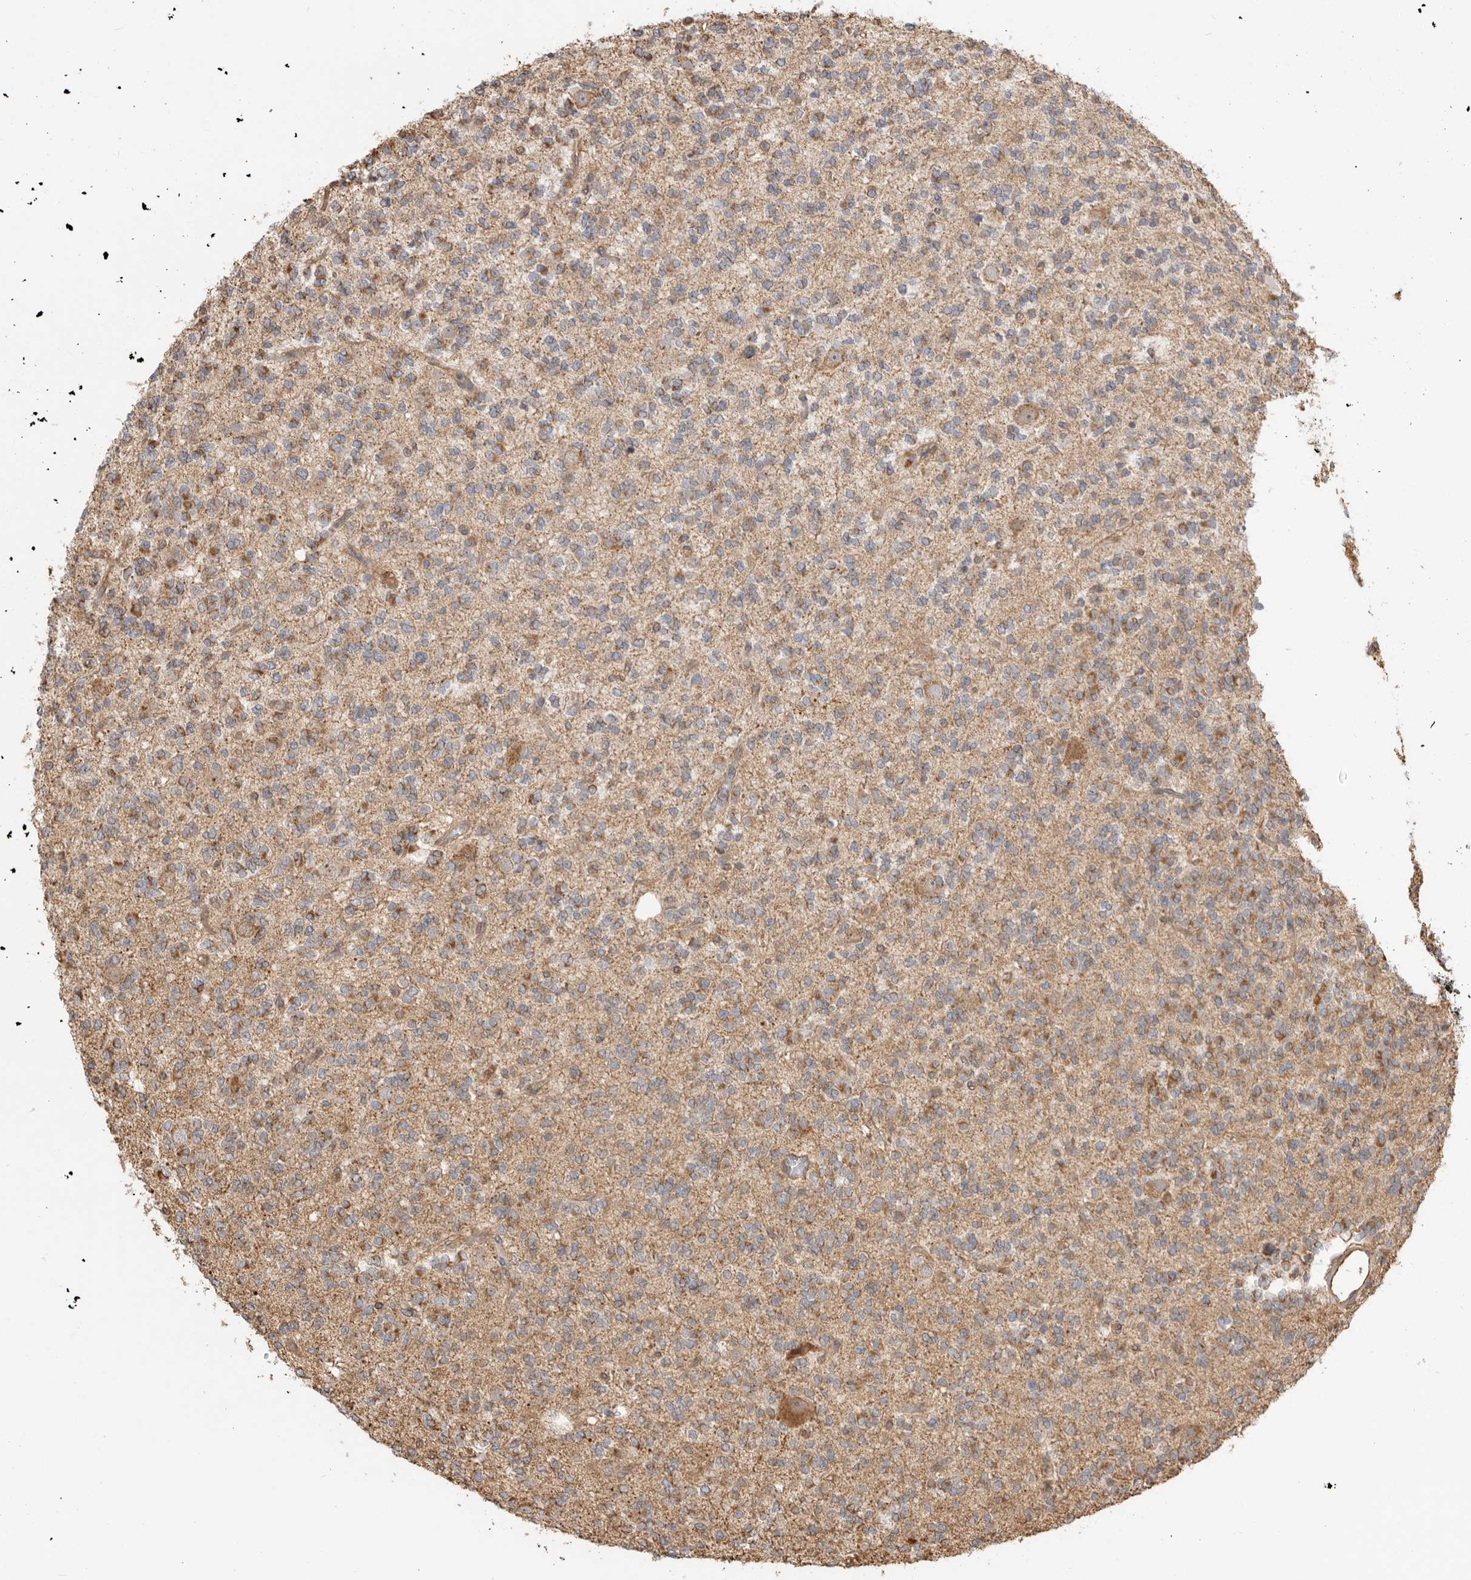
{"staining": {"intensity": "moderate", "quantity": ">75%", "location": "cytoplasmic/membranous"}, "tissue": "glioma", "cell_type": "Tumor cells", "image_type": "cancer", "snomed": [{"axis": "morphology", "description": "Glioma, malignant, Low grade"}, {"axis": "topography", "description": "Brain"}], "caption": "Low-grade glioma (malignant) stained with DAB IHC exhibits medium levels of moderate cytoplasmic/membranous staining in approximately >75% of tumor cells.", "gene": "DPH7", "patient": {"sex": "male", "age": 38}}